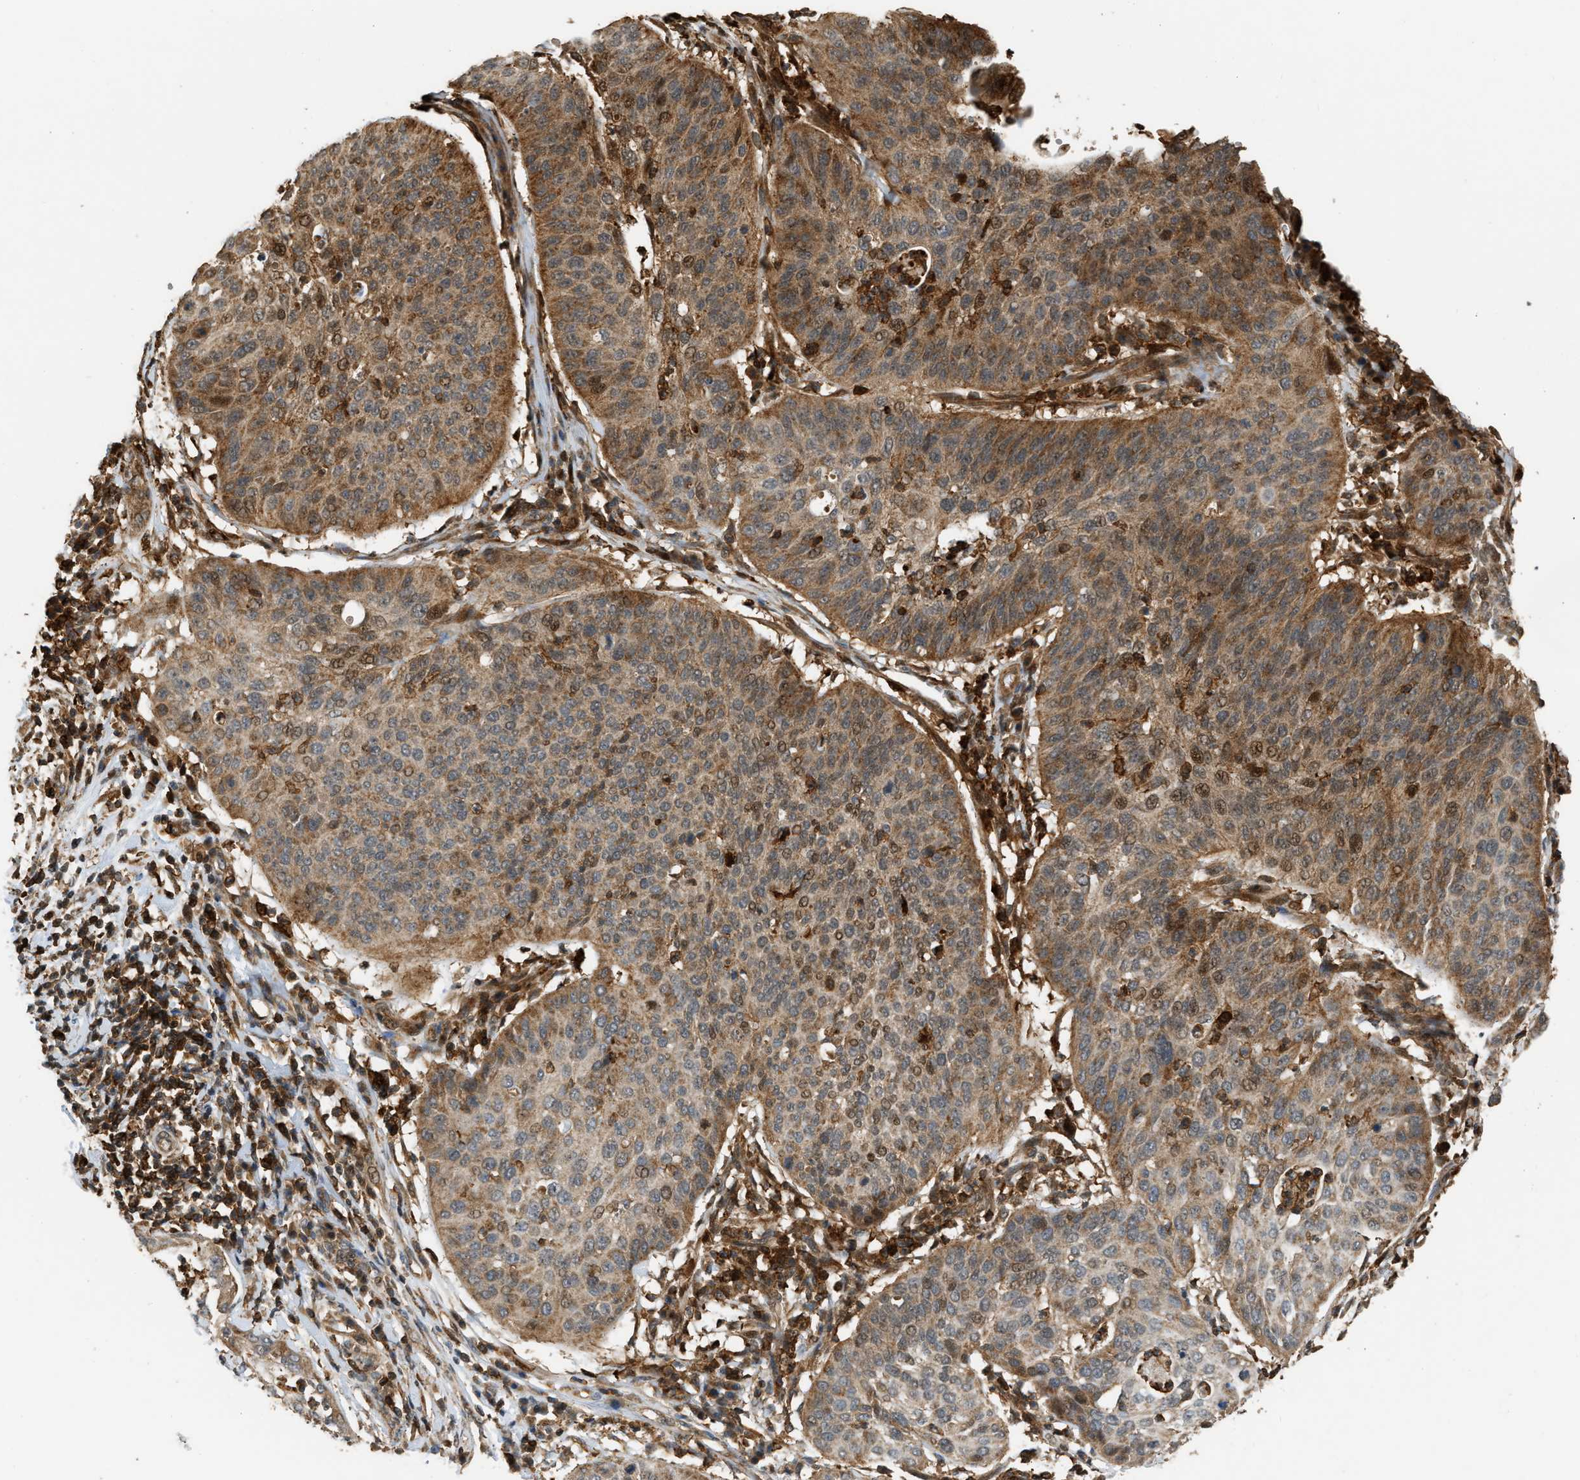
{"staining": {"intensity": "moderate", "quantity": ">75%", "location": "cytoplasmic/membranous"}, "tissue": "cervical cancer", "cell_type": "Tumor cells", "image_type": "cancer", "snomed": [{"axis": "morphology", "description": "Normal tissue, NOS"}, {"axis": "morphology", "description": "Squamous cell carcinoma, NOS"}, {"axis": "topography", "description": "Cervix"}], "caption": "Immunohistochemical staining of human cervical cancer (squamous cell carcinoma) exhibits moderate cytoplasmic/membranous protein positivity in about >75% of tumor cells. The protein is stained brown, and the nuclei are stained in blue (DAB (3,3'-diaminobenzidine) IHC with brightfield microscopy, high magnification).", "gene": "GOPC", "patient": {"sex": "female", "age": 39}}